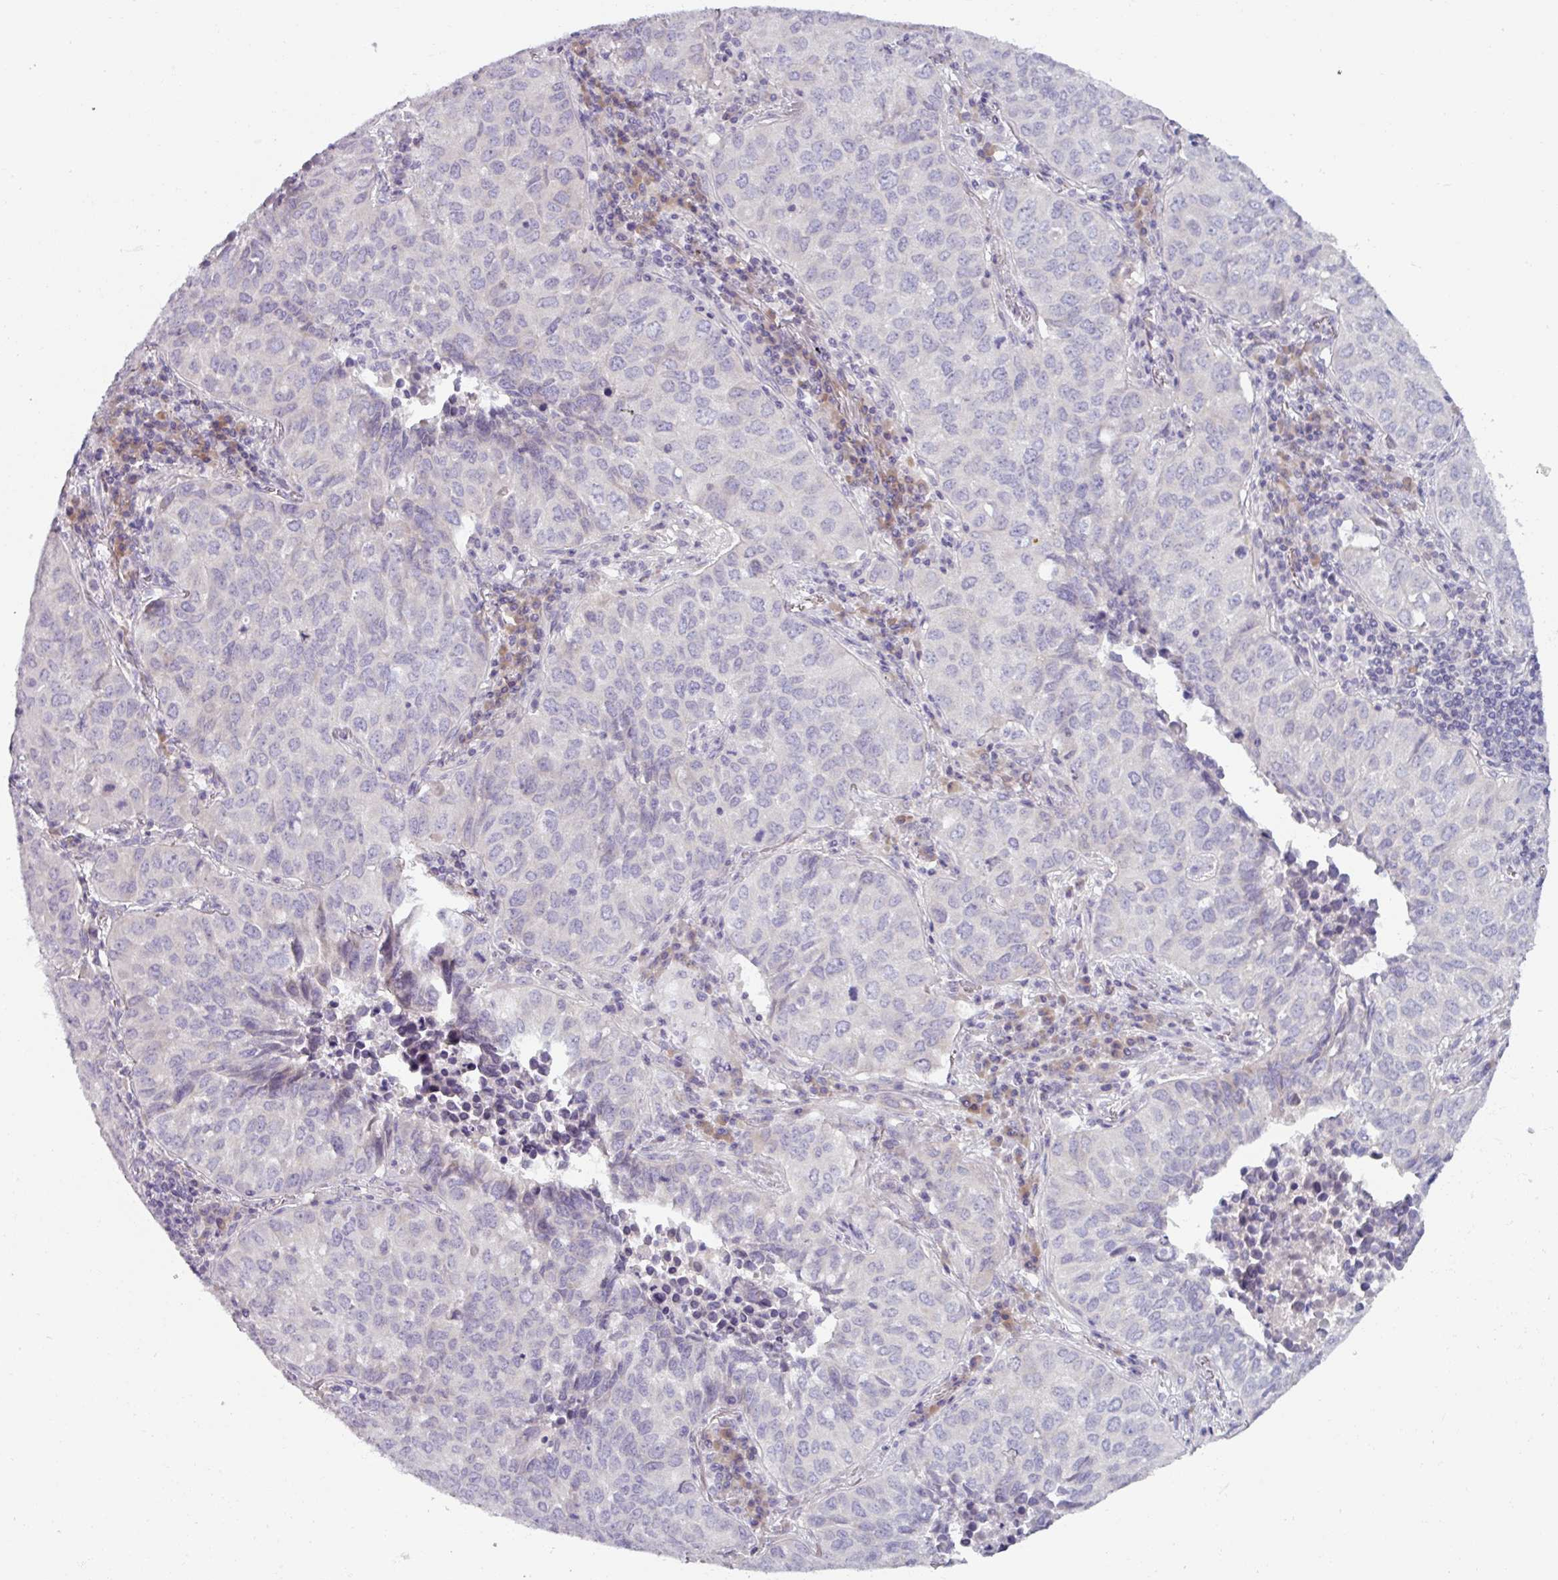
{"staining": {"intensity": "negative", "quantity": "none", "location": "none"}, "tissue": "lung cancer", "cell_type": "Tumor cells", "image_type": "cancer", "snomed": [{"axis": "morphology", "description": "Adenocarcinoma, NOS"}, {"axis": "topography", "description": "Lung"}], "caption": "IHC image of lung cancer stained for a protein (brown), which displays no expression in tumor cells.", "gene": "SMIM11", "patient": {"sex": "female", "age": 50}}